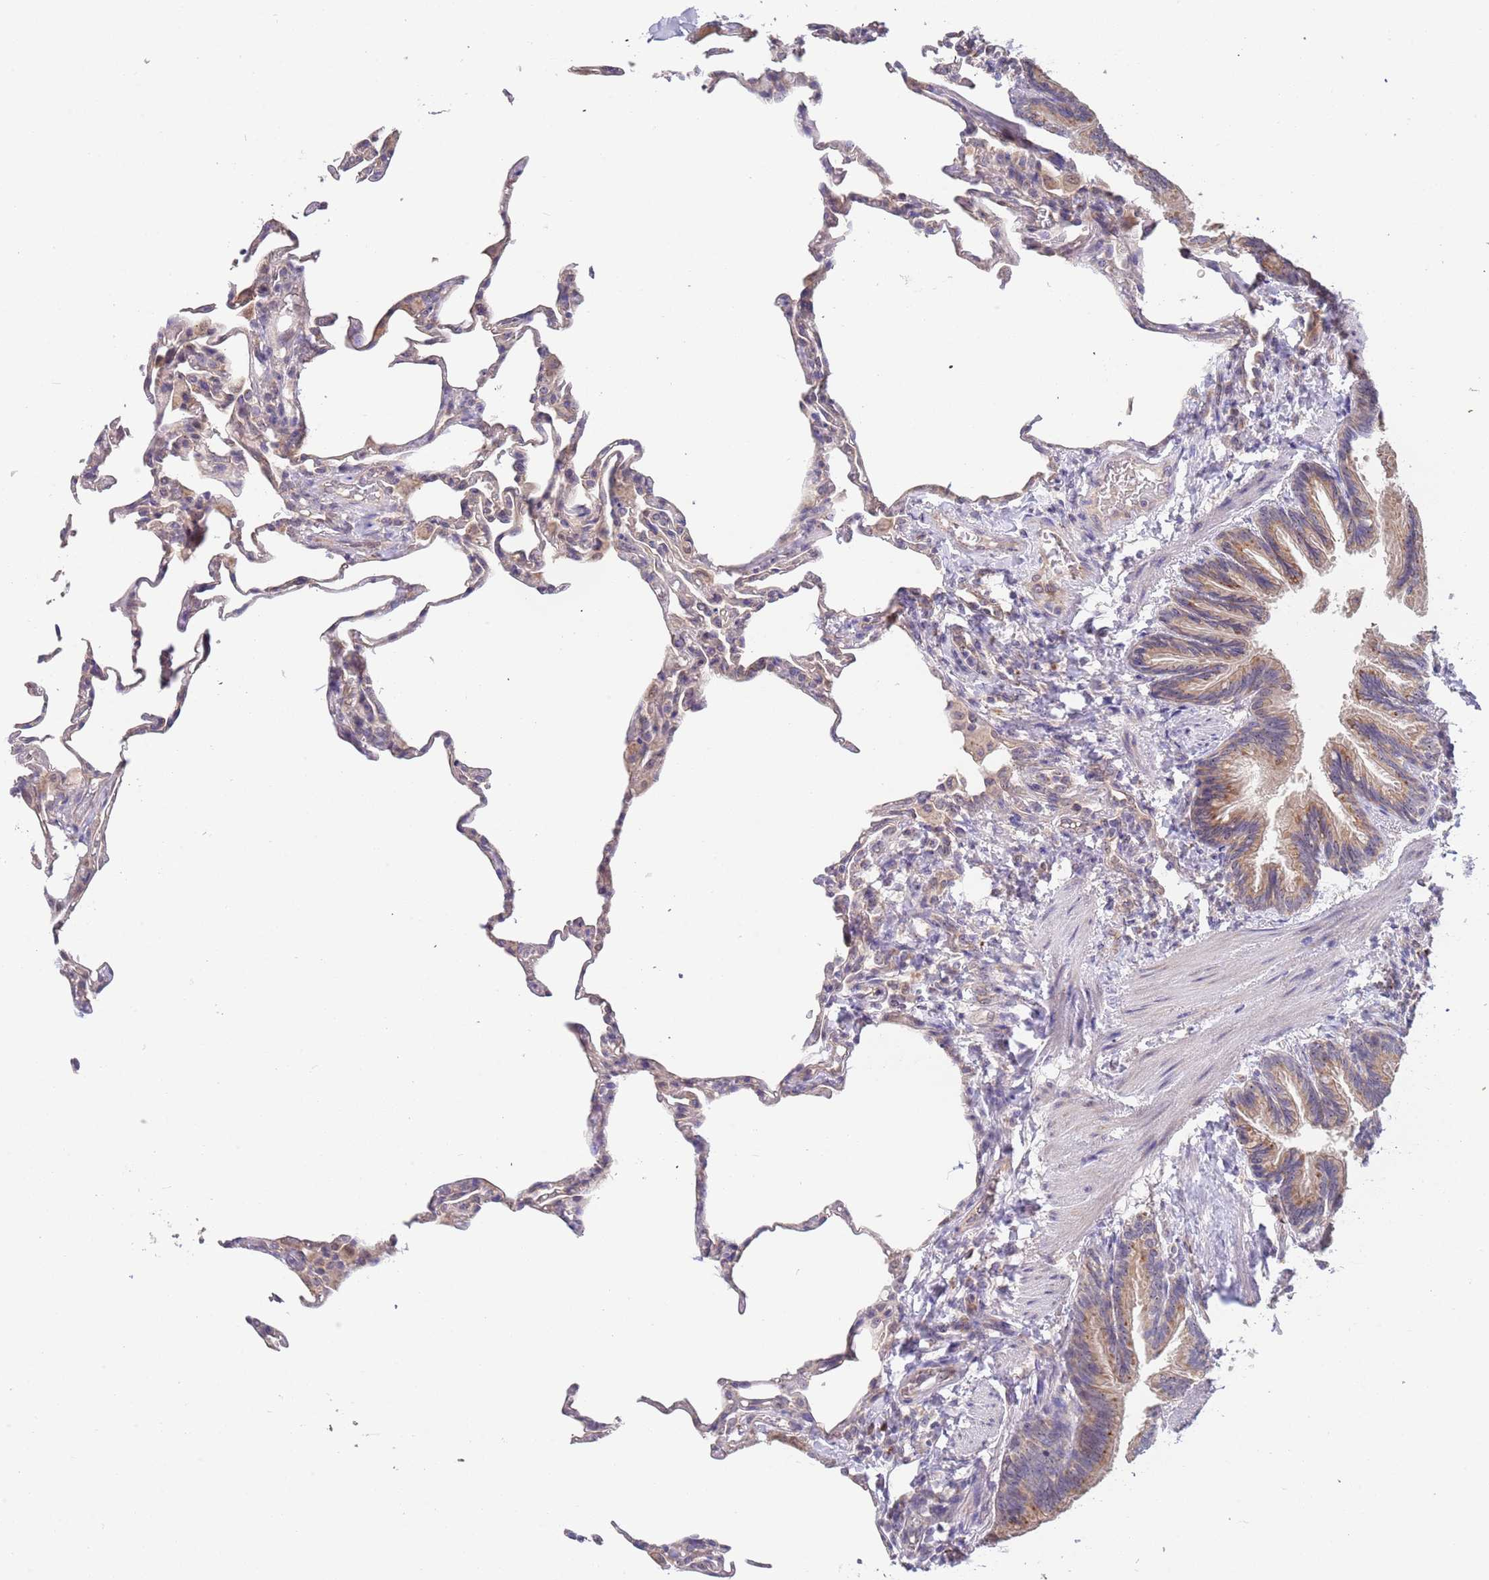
{"staining": {"intensity": "weak", "quantity": "<25%", "location": "cytoplasmic/membranous"}, "tissue": "lung", "cell_type": "Alveolar cells", "image_type": "normal", "snomed": [{"axis": "morphology", "description": "Normal tissue, NOS"}, {"axis": "topography", "description": "Lung"}], "caption": "This photomicrograph is of benign lung stained with IHC to label a protein in brown with the nuclei are counter-stained blue. There is no expression in alveolar cells. (Stains: DAB immunohistochemistry with hematoxylin counter stain, Microscopy: brightfield microscopy at high magnification).", "gene": "TMEM64", "patient": {"sex": "male", "age": 20}}